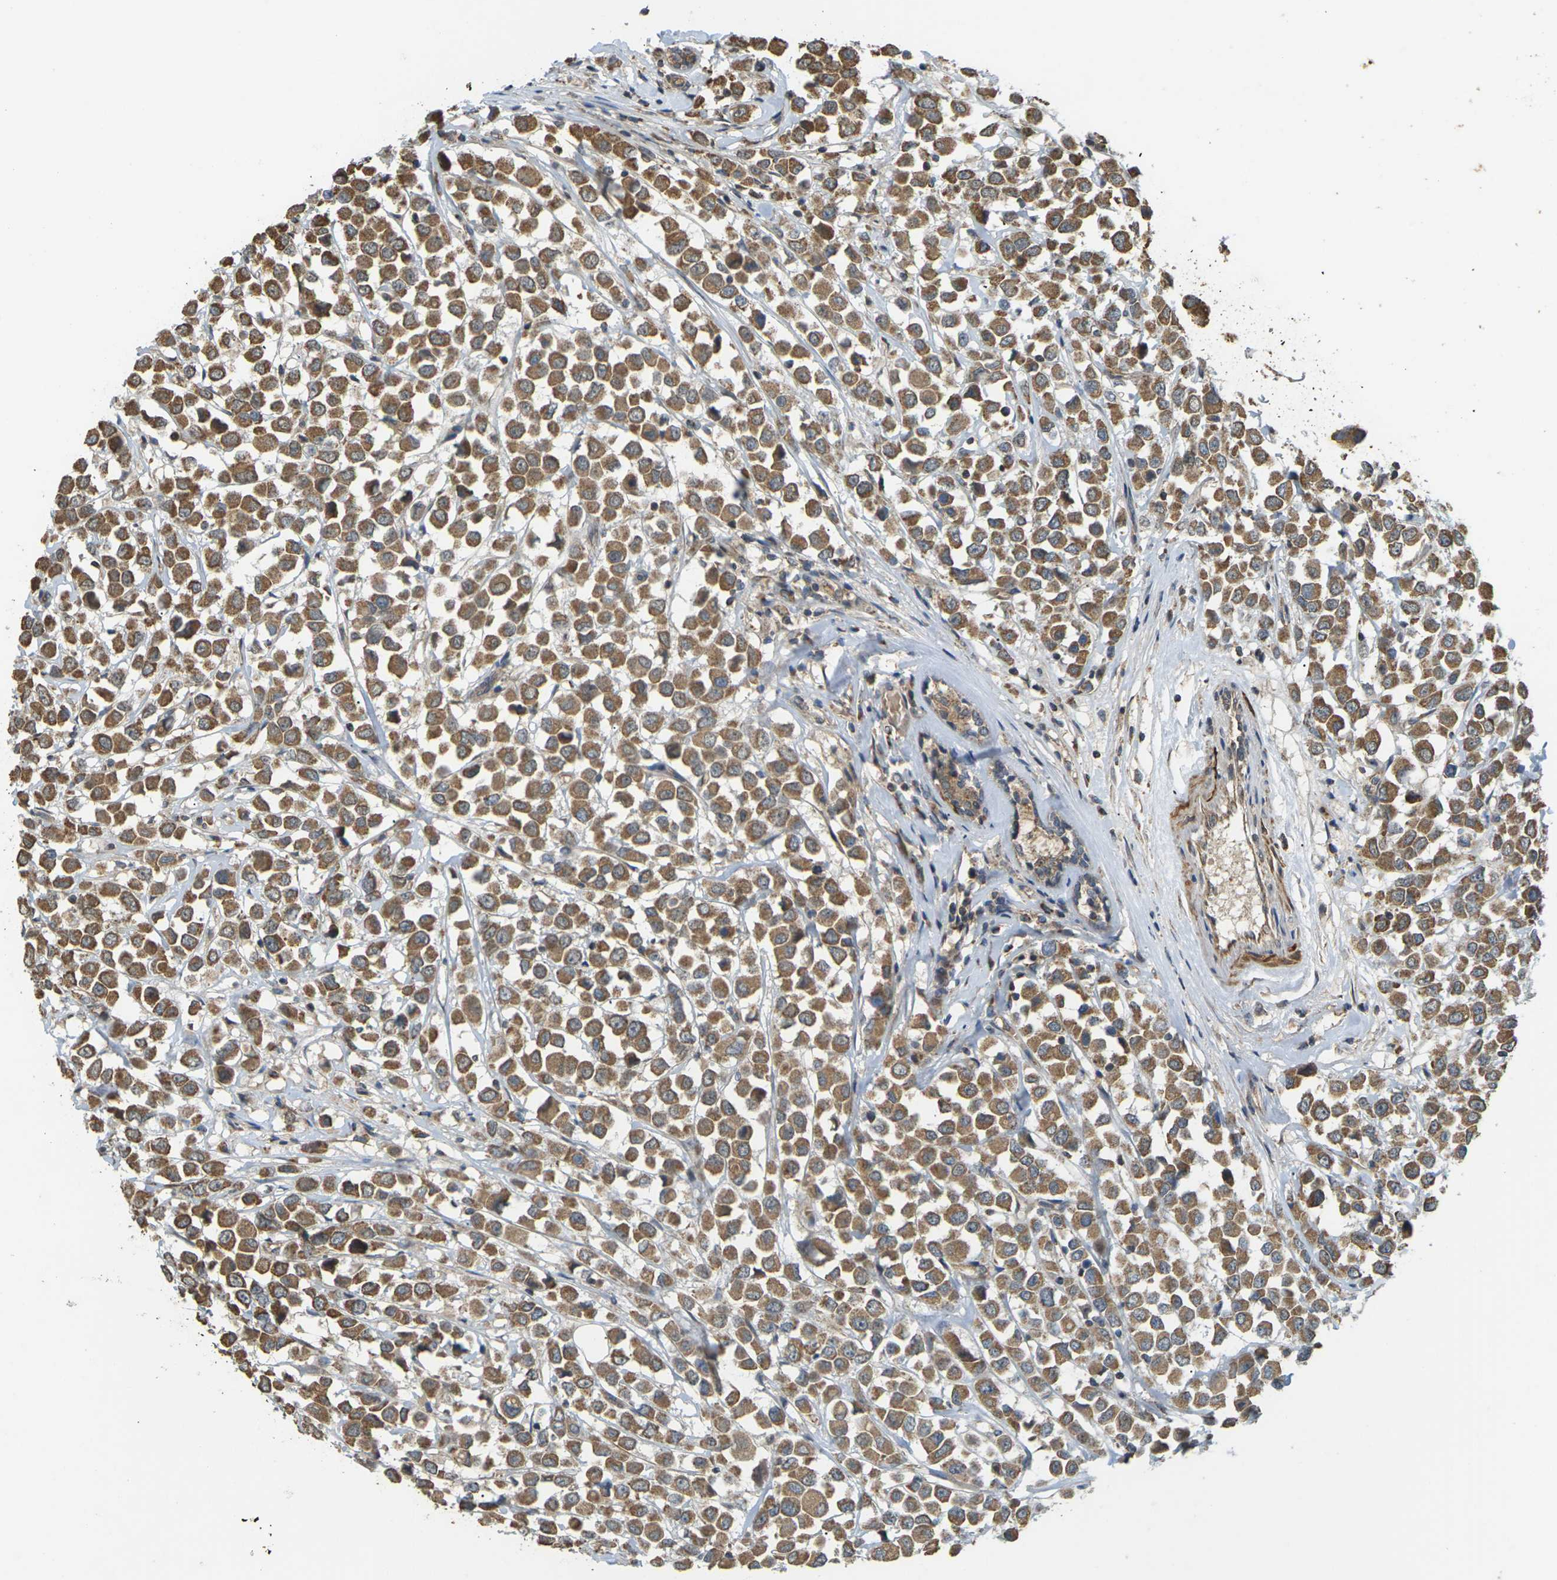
{"staining": {"intensity": "moderate", "quantity": ">75%", "location": "cytoplasmic/membranous"}, "tissue": "breast cancer", "cell_type": "Tumor cells", "image_type": "cancer", "snomed": [{"axis": "morphology", "description": "Duct carcinoma"}, {"axis": "topography", "description": "Breast"}], "caption": "Breast invasive ductal carcinoma stained with a brown dye displays moderate cytoplasmic/membranous positive positivity in approximately >75% of tumor cells.", "gene": "KSR1", "patient": {"sex": "female", "age": 61}}